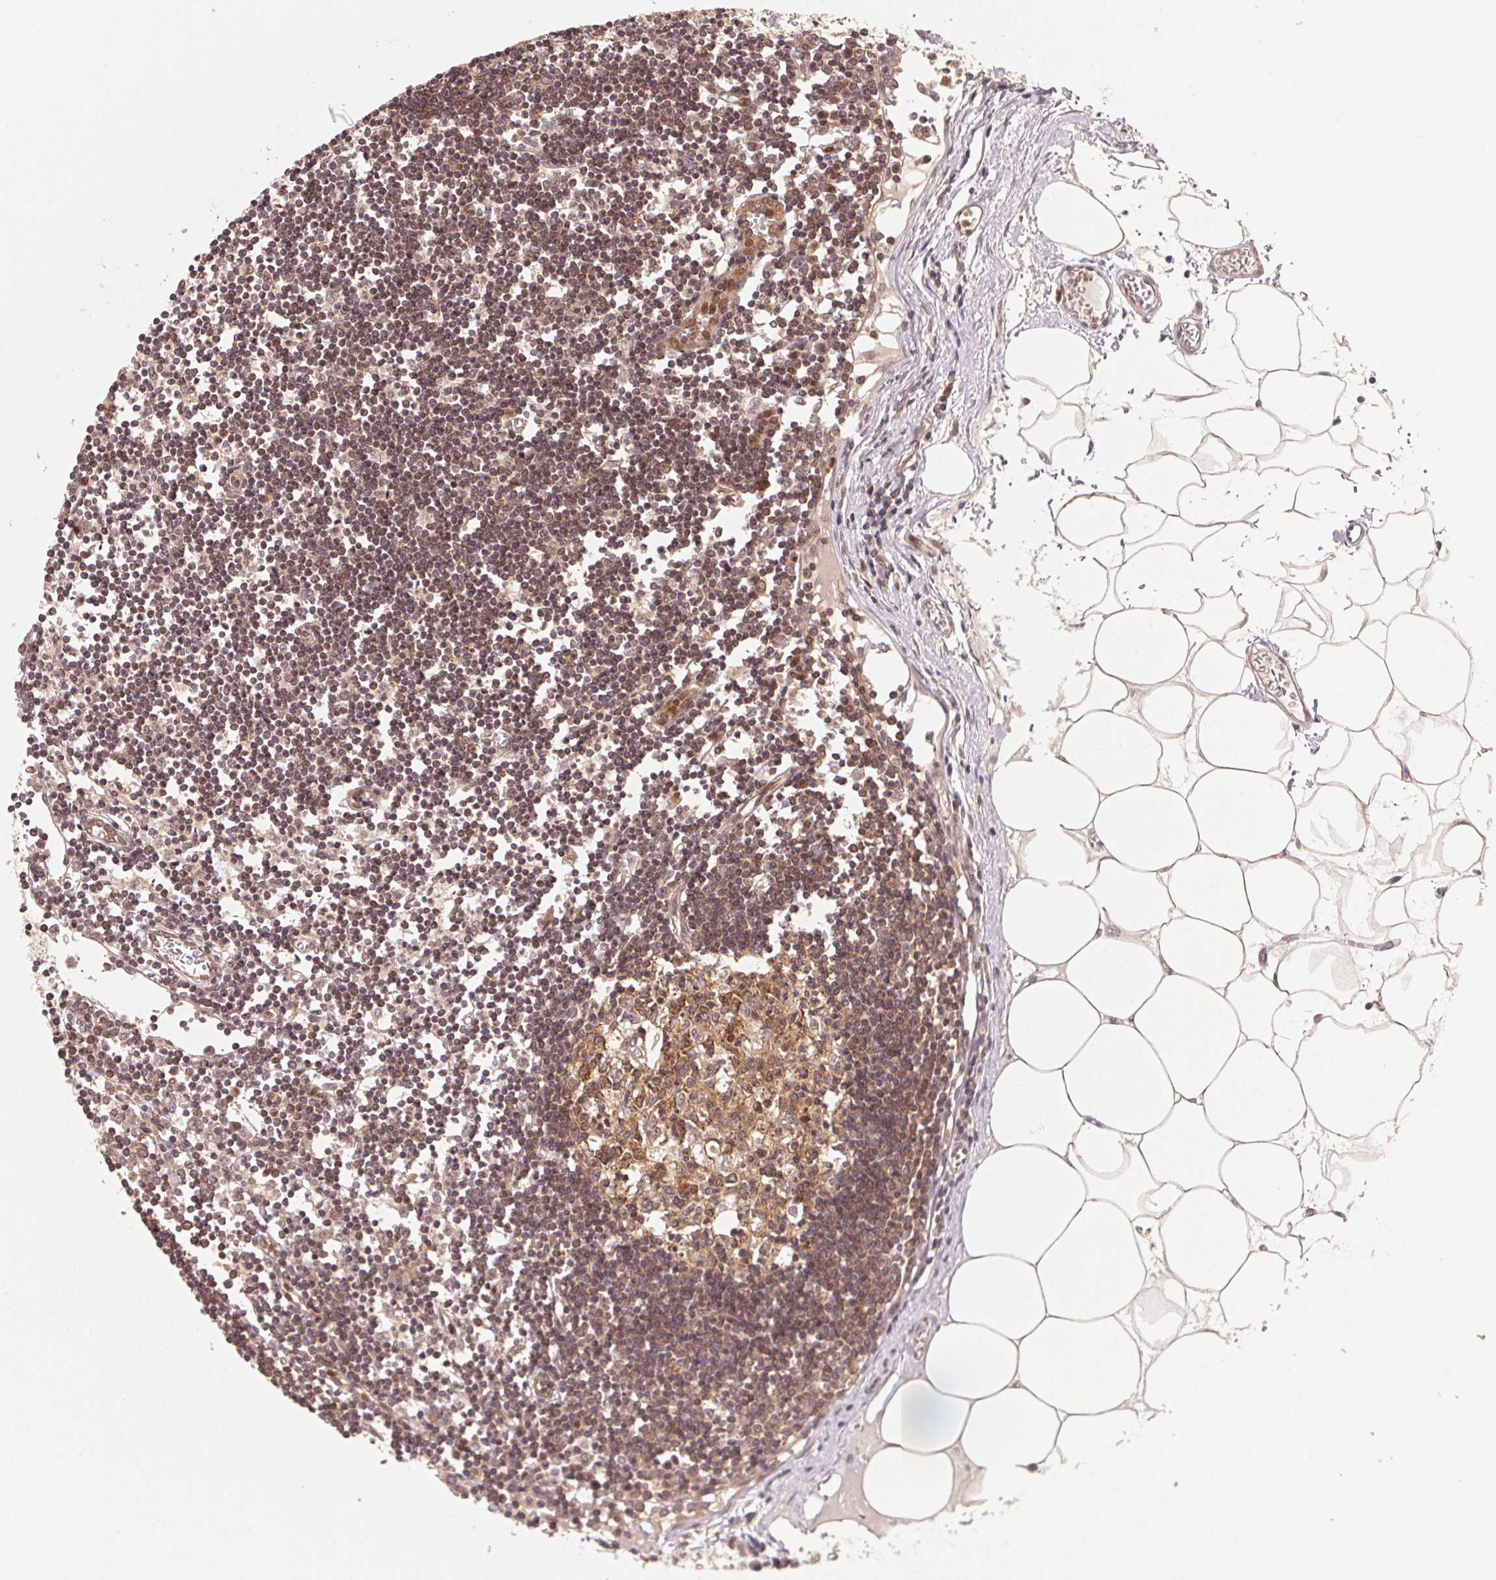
{"staining": {"intensity": "moderate", "quantity": ">75%", "location": "cytoplasmic/membranous"}, "tissue": "lymph node", "cell_type": "Germinal center cells", "image_type": "normal", "snomed": [{"axis": "morphology", "description": "Normal tissue, NOS"}, {"axis": "topography", "description": "Lymph node"}], "caption": "A brown stain highlights moderate cytoplasmic/membranous expression of a protein in germinal center cells of unremarkable lymph node.", "gene": "CCDC102B", "patient": {"sex": "female", "age": 65}}